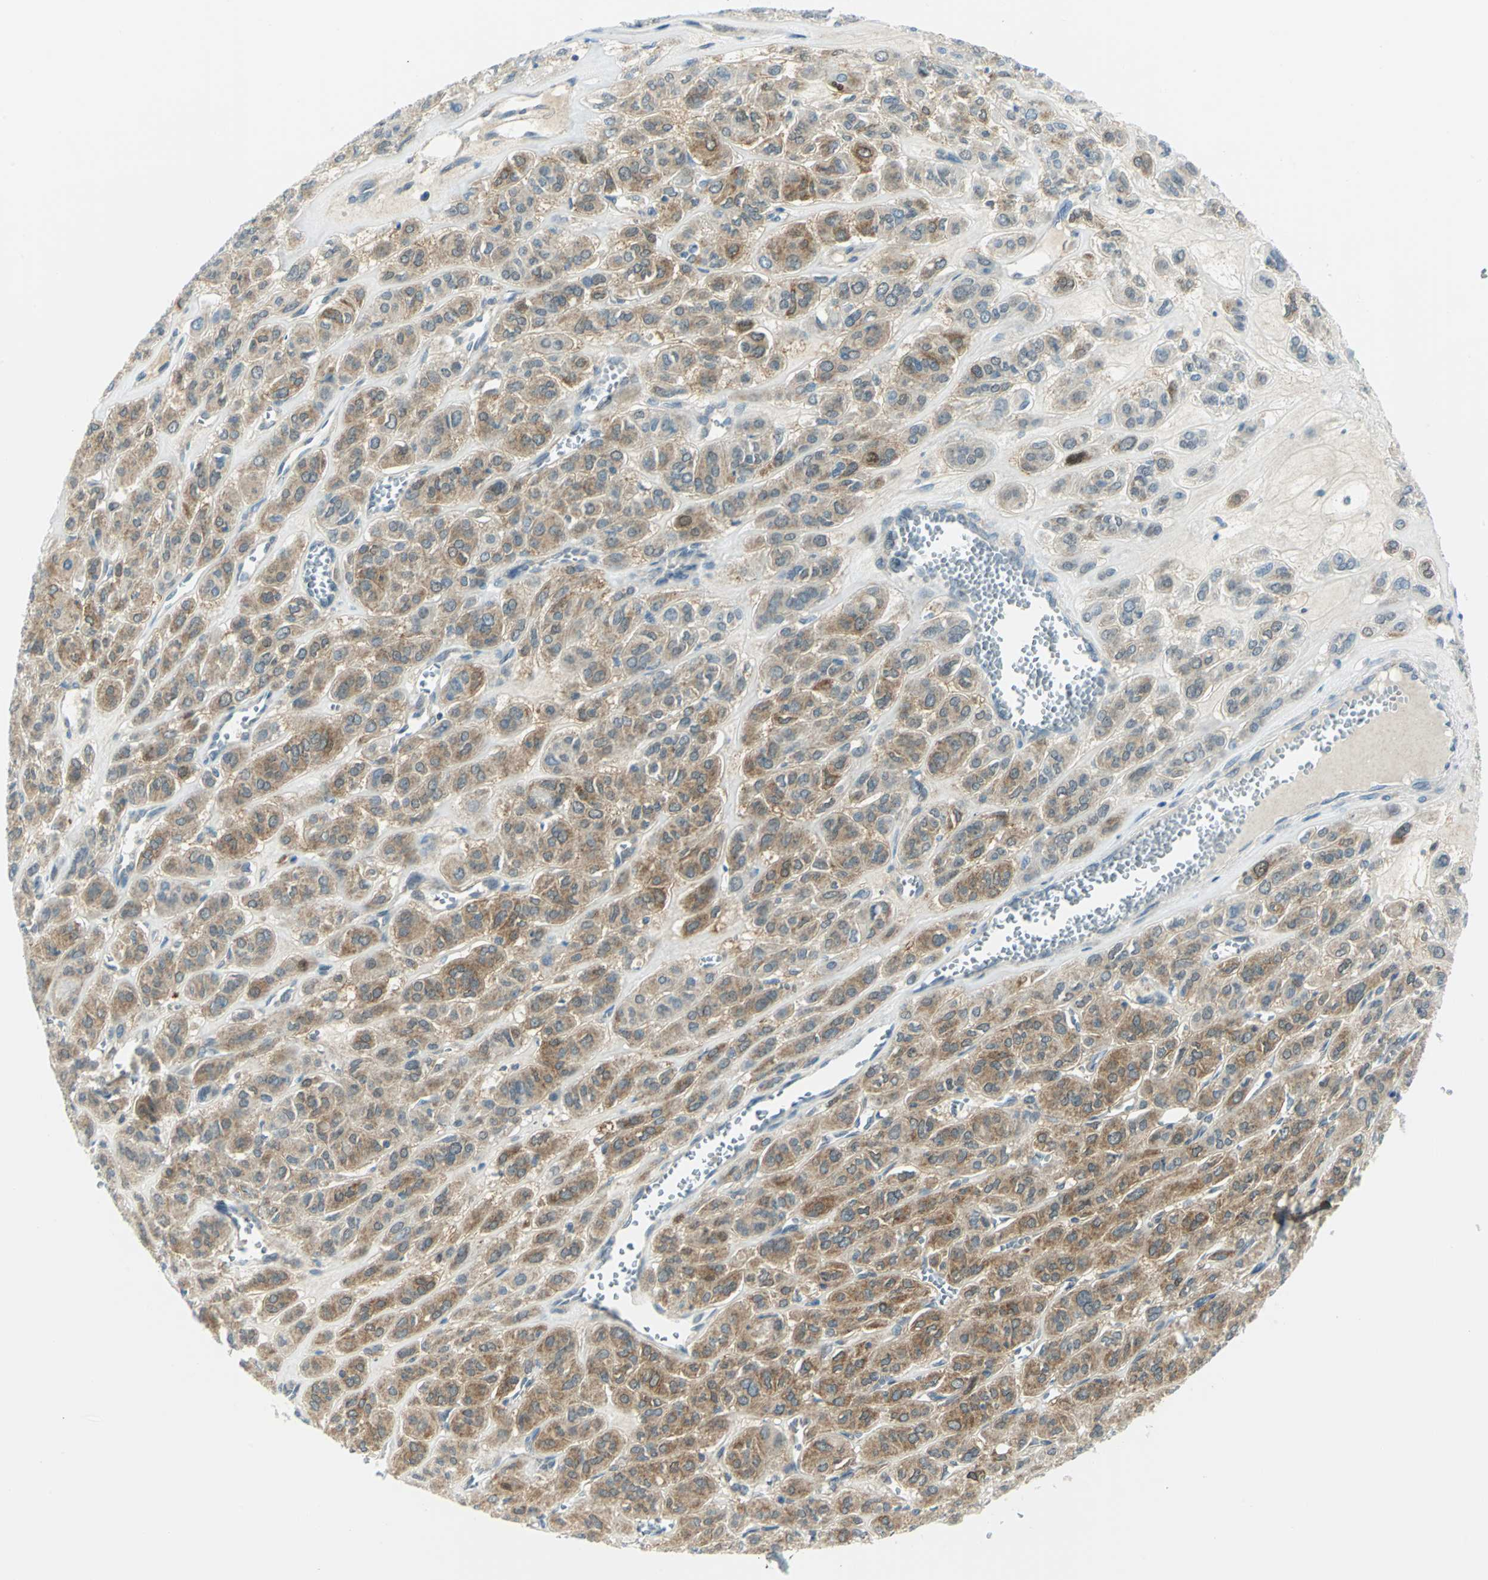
{"staining": {"intensity": "moderate", "quantity": ">75%", "location": "cytoplasmic/membranous"}, "tissue": "thyroid cancer", "cell_type": "Tumor cells", "image_type": "cancer", "snomed": [{"axis": "morphology", "description": "Follicular adenoma carcinoma, NOS"}, {"axis": "topography", "description": "Thyroid gland"}], "caption": "Thyroid cancer (follicular adenoma carcinoma) tissue demonstrates moderate cytoplasmic/membranous positivity in approximately >75% of tumor cells (DAB (3,3'-diaminobenzidine) IHC with brightfield microscopy, high magnification).", "gene": "ALDOA", "patient": {"sex": "female", "age": 71}}